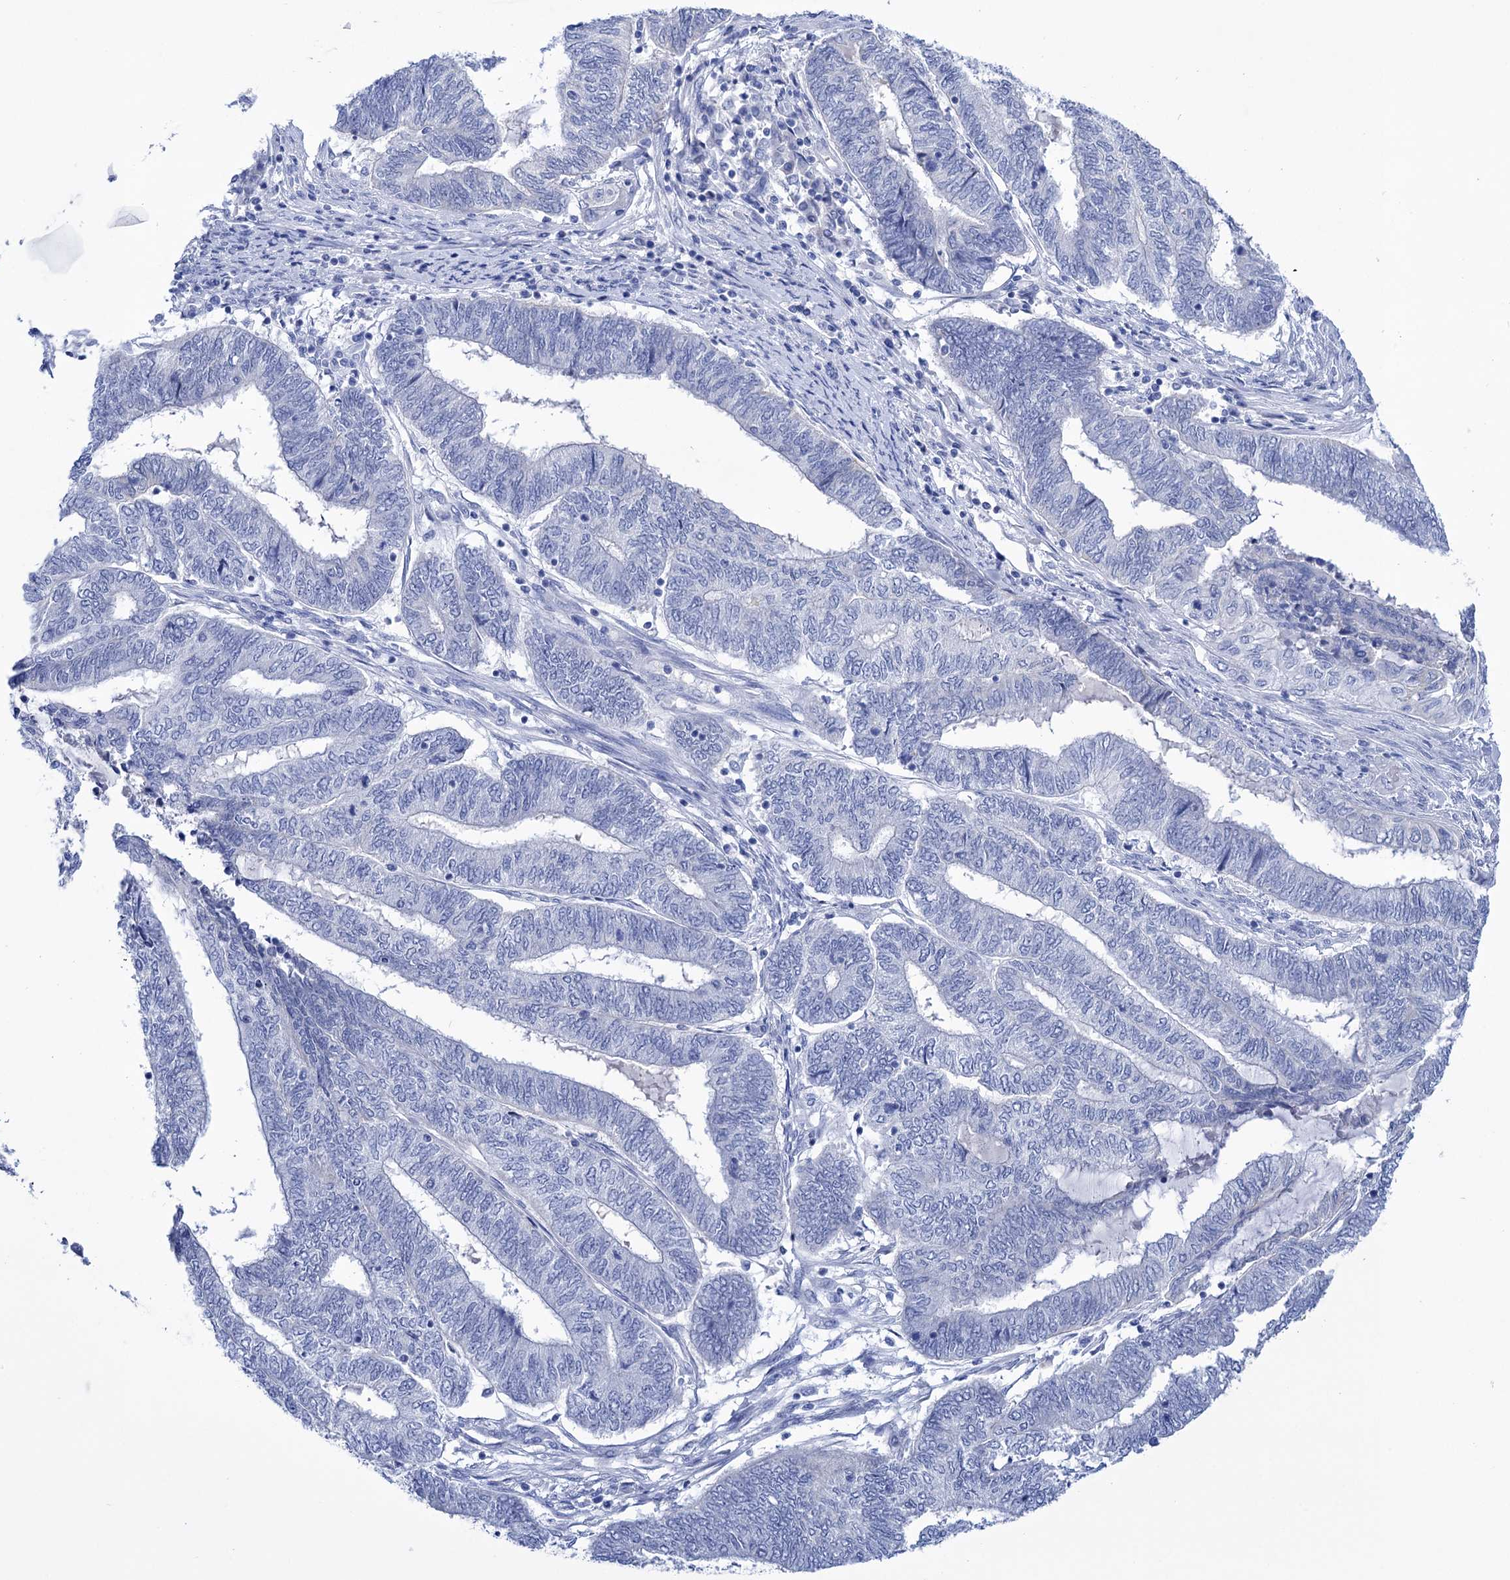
{"staining": {"intensity": "negative", "quantity": "none", "location": "none"}, "tissue": "endometrial cancer", "cell_type": "Tumor cells", "image_type": "cancer", "snomed": [{"axis": "morphology", "description": "Adenocarcinoma, NOS"}, {"axis": "topography", "description": "Uterus"}, {"axis": "topography", "description": "Endometrium"}], "caption": "Tumor cells show no significant expression in endometrial cancer.", "gene": "YARS2", "patient": {"sex": "female", "age": 70}}